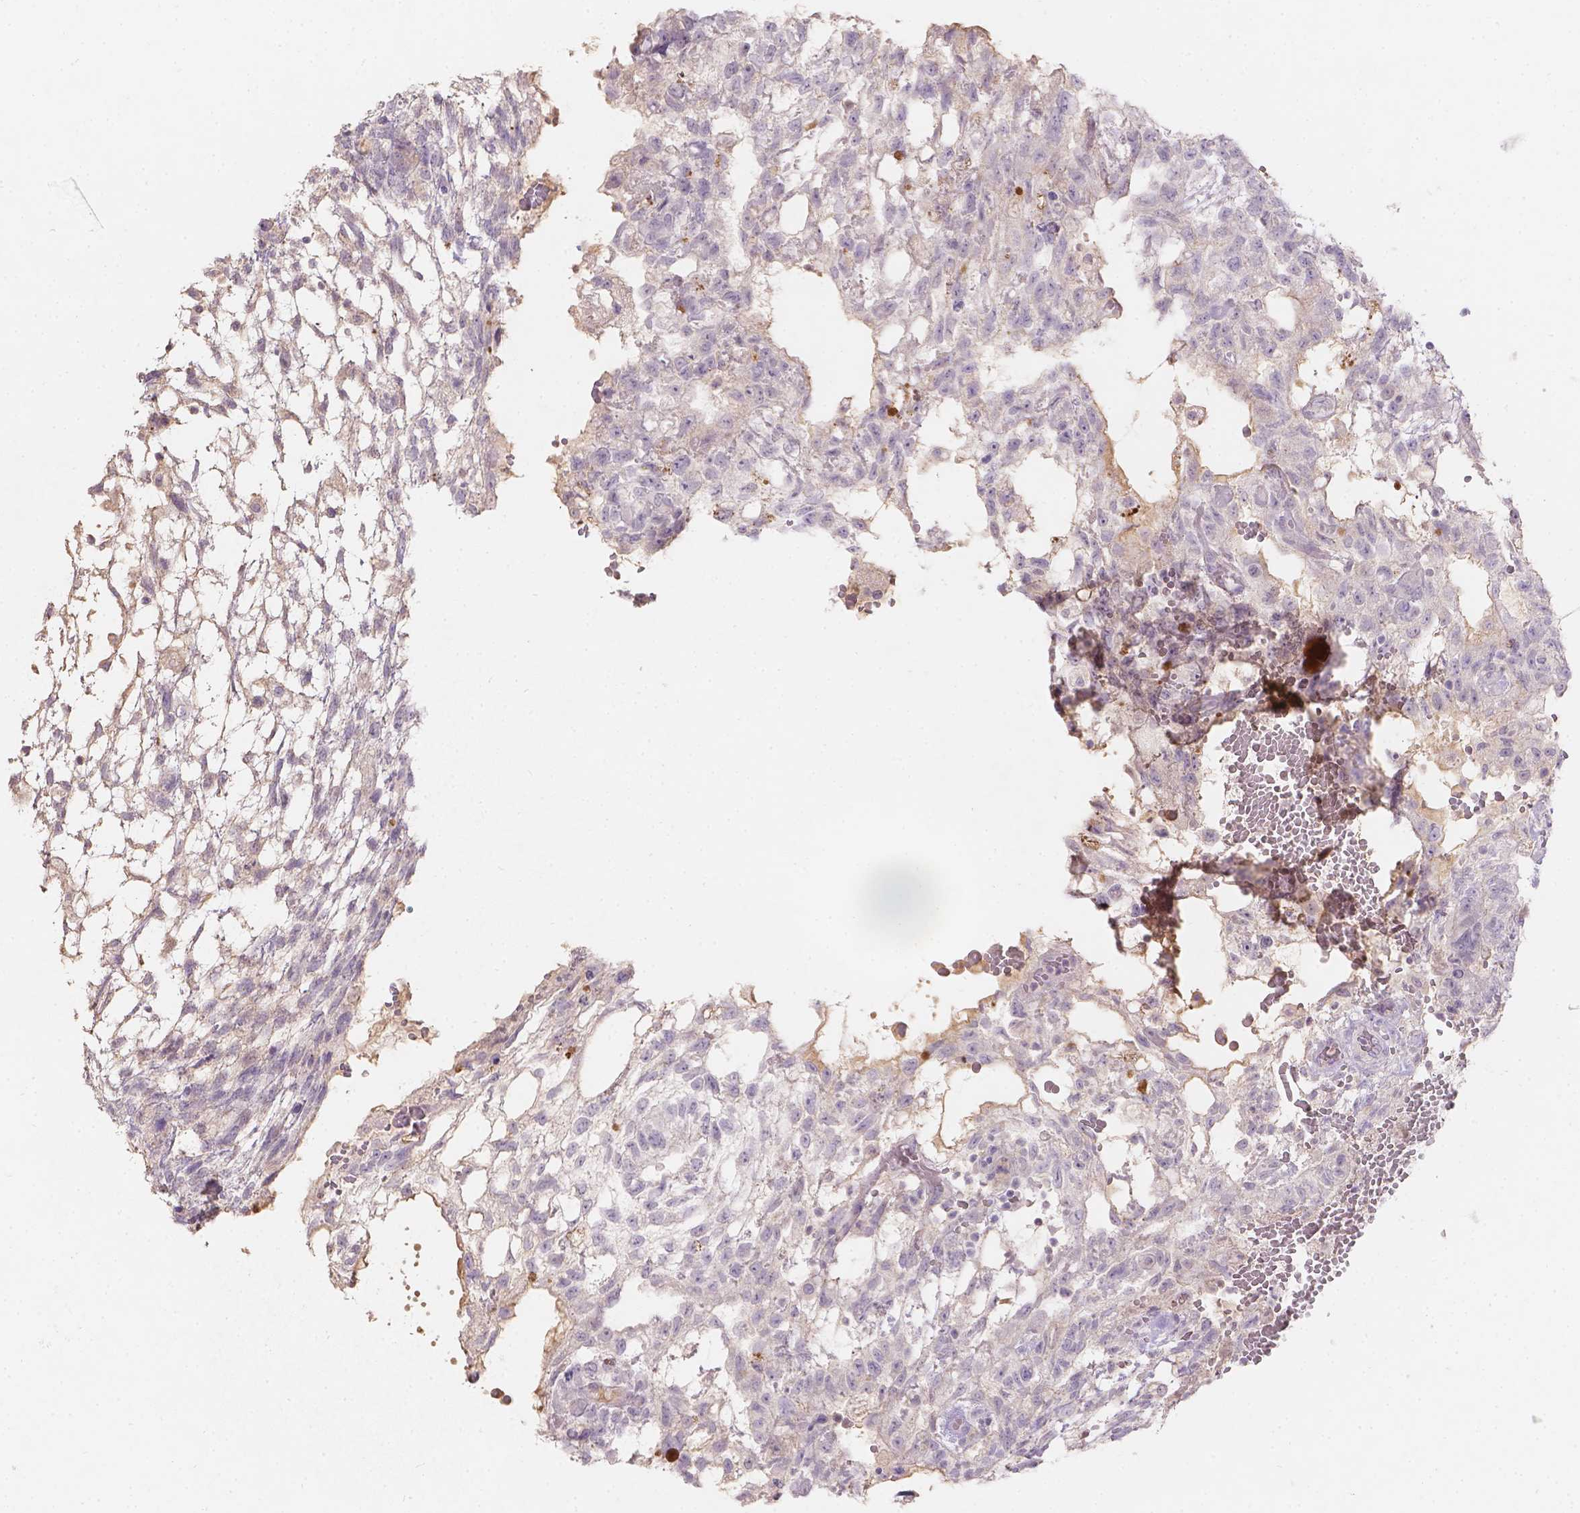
{"staining": {"intensity": "negative", "quantity": "none", "location": "none"}, "tissue": "testis cancer", "cell_type": "Tumor cells", "image_type": "cancer", "snomed": [{"axis": "morphology", "description": "Carcinoma, Embryonal, NOS"}, {"axis": "topography", "description": "Testis"}], "caption": "Immunohistochemistry (IHC) histopathology image of neoplastic tissue: testis cancer stained with DAB (3,3'-diaminobenzidine) displays no significant protein expression in tumor cells.", "gene": "DCAF4L1", "patient": {"sex": "male", "age": 32}}